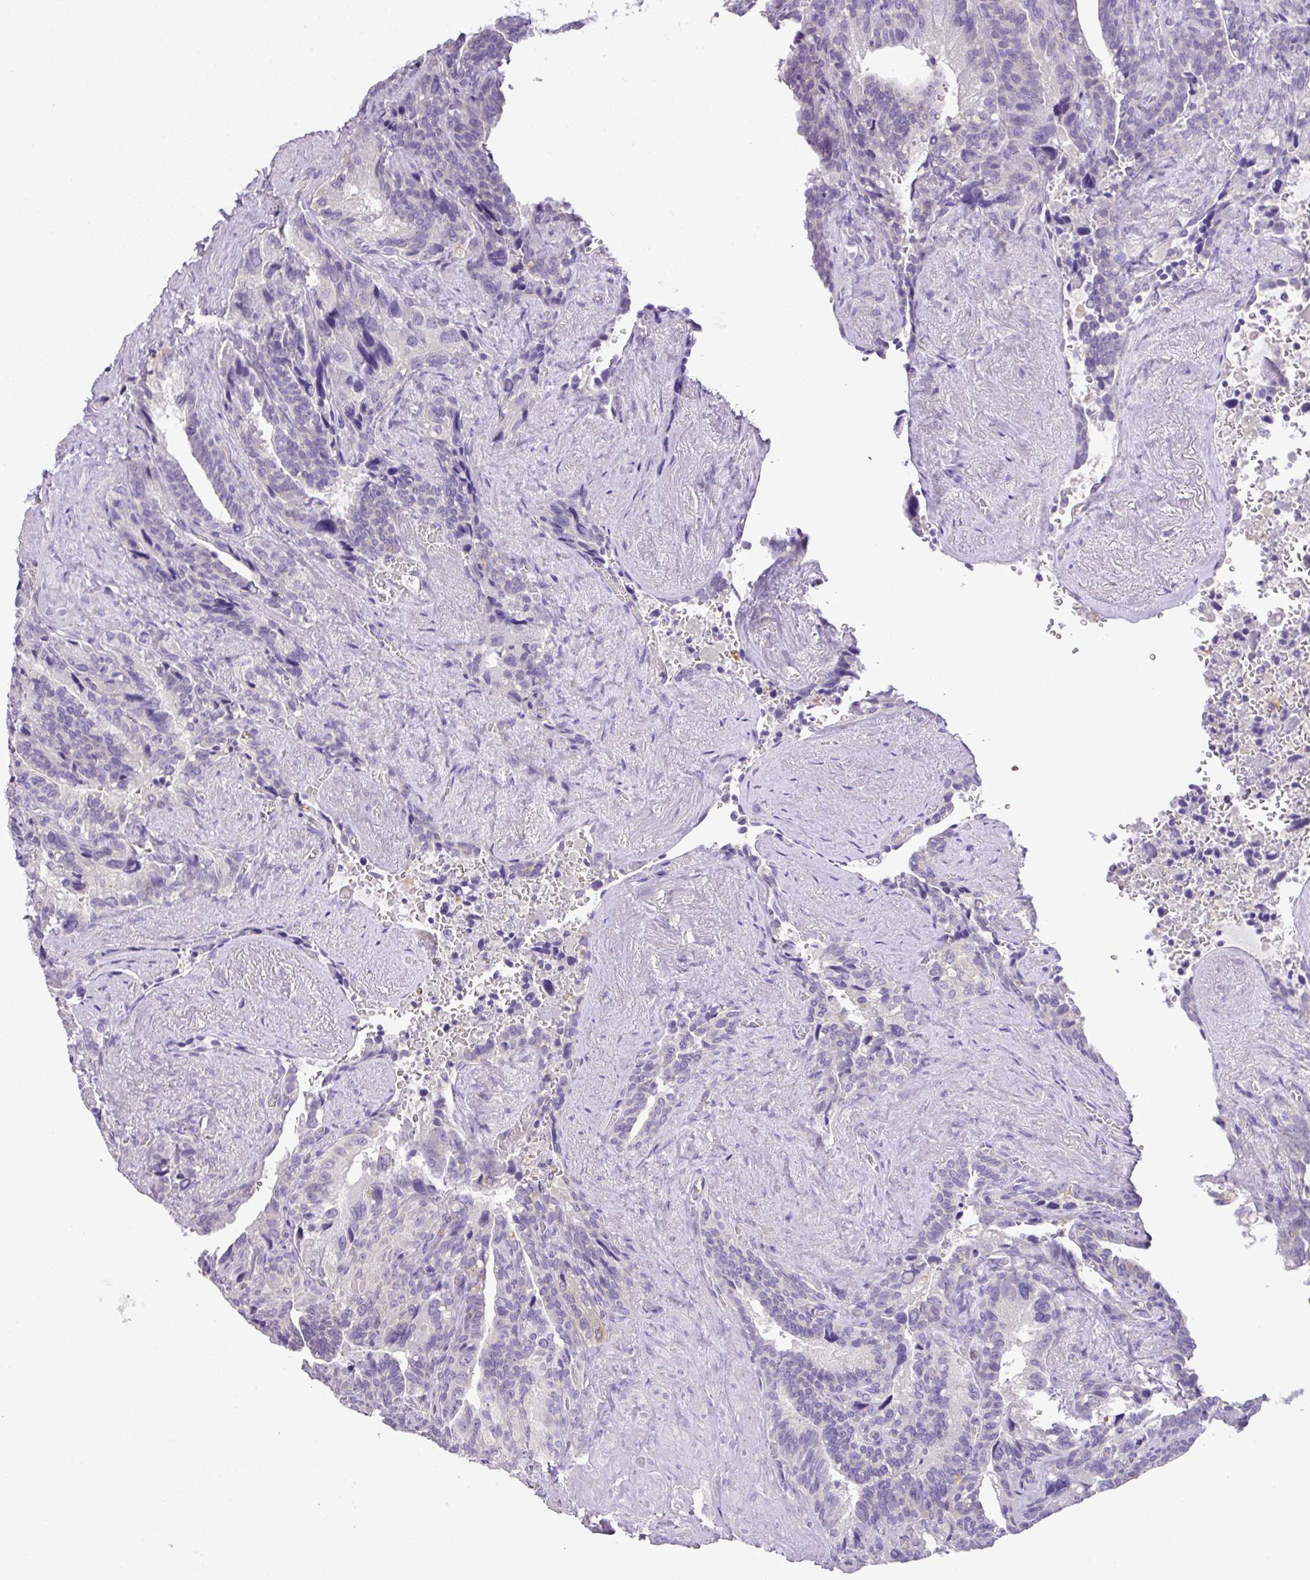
{"staining": {"intensity": "negative", "quantity": "none", "location": "none"}, "tissue": "seminal vesicle", "cell_type": "Glandular cells", "image_type": "normal", "snomed": [{"axis": "morphology", "description": "Normal tissue, NOS"}, {"axis": "topography", "description": "Seminal veicle"}], "caption": "An image of seminal vesicle stained for a protein exhibits no brown staining in glandular cells.", "gene": "ENSG00000273748", "patient": {"sex": "male", "age": 68}}